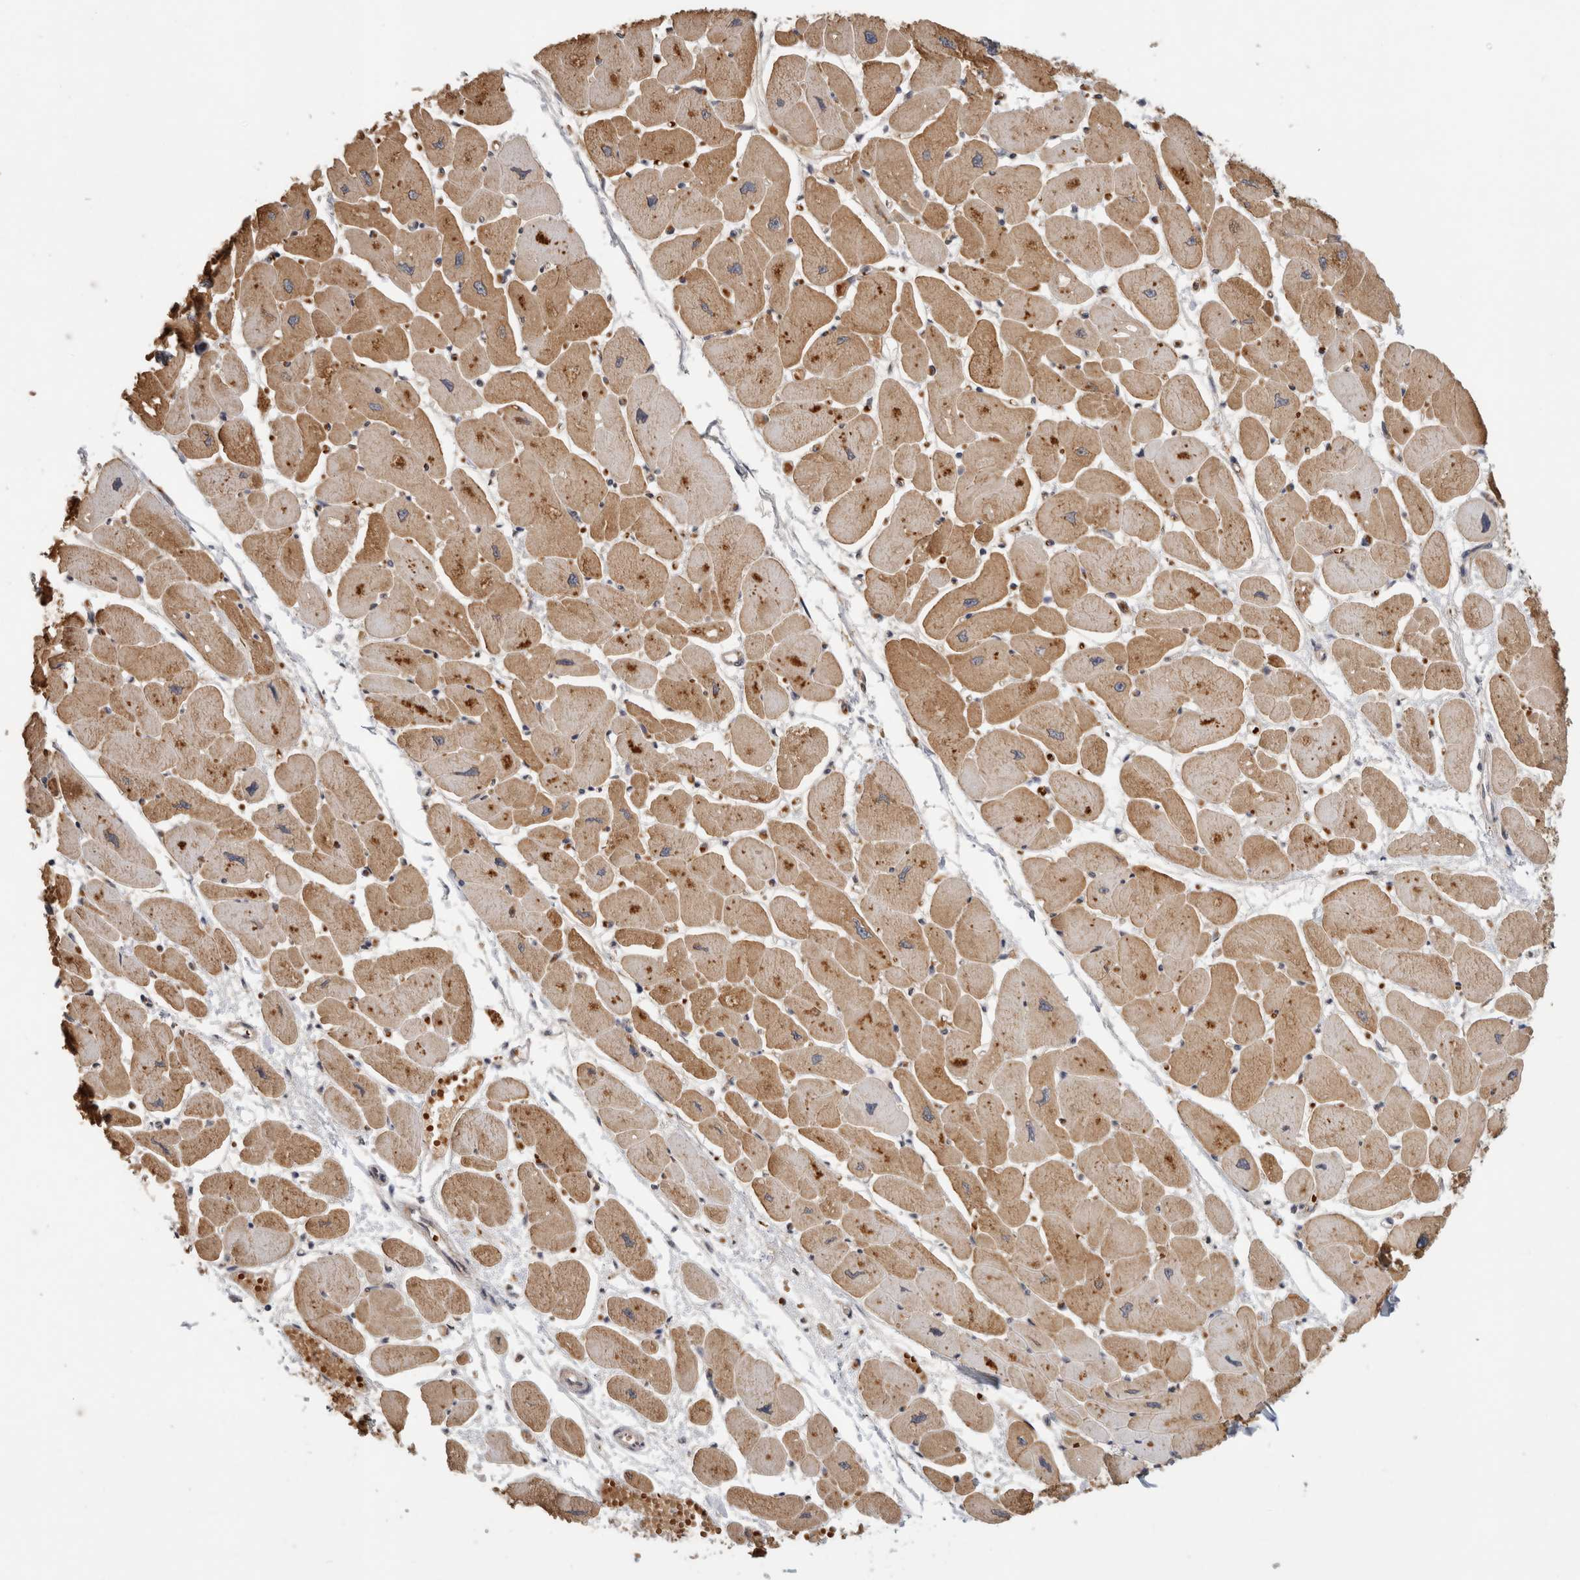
{"staining": {"intensity": "moderate", "quantity": ">75%", "location": "cytoplasmic/membranous"}, "tissue": "heart muscle", "cell_type": "Cardiomyocytes", "image_type": "normal", "snomed": [{"axis": "morphology", "description": "Normal tissue, NOS"}, {"axis": "topography", "description": "Heart"}], "caption": "DAB (3,3'-diaminobenzidine) immunohistochemical staining of unremarkable heart muscle demonstrates moderate cytoplasmic/membranous protein positivity in approximately >75% of cardiomyocytes. Nuclei are stained in blue.", "gene": "APOL2", "patient": {"sex": "female", "age": 54}}